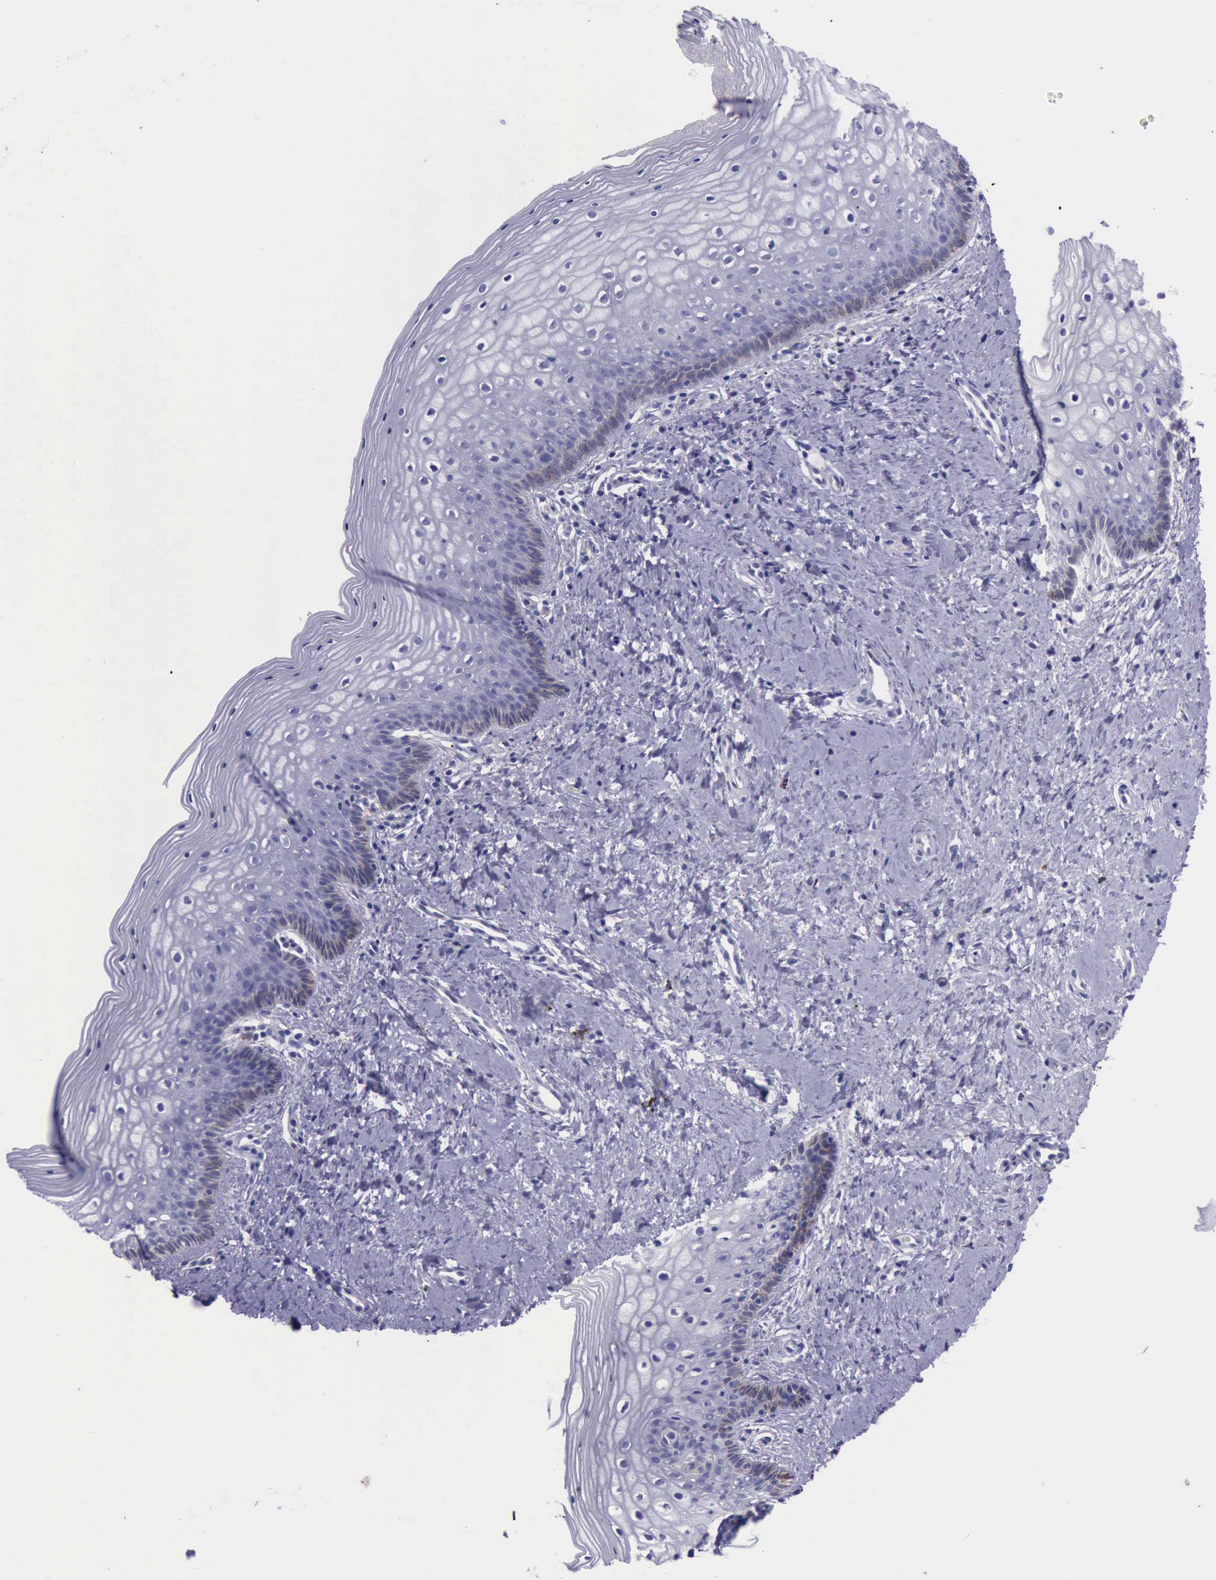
{"staining": {"intensity": "weak", "quantity": "<25%", "location": "cytoplasmic/membranous"}, "tissue": "vagina", "cell_type": "Squamous epithelial cells", "image_type": "normal", "snomed": [{"axis": "morphology", "description": "Normal tissue, NOS"}, {"axis": "topography", "description": "Vagina"}], "caption": "Immunohistochemistry (IHC) of benign vagina shows no staining in squamous epithelial cells. (IHC, brightfield microscopy, high magnification).", "gene": "GLA", "patient": {"sex": "female", "age": 46}}